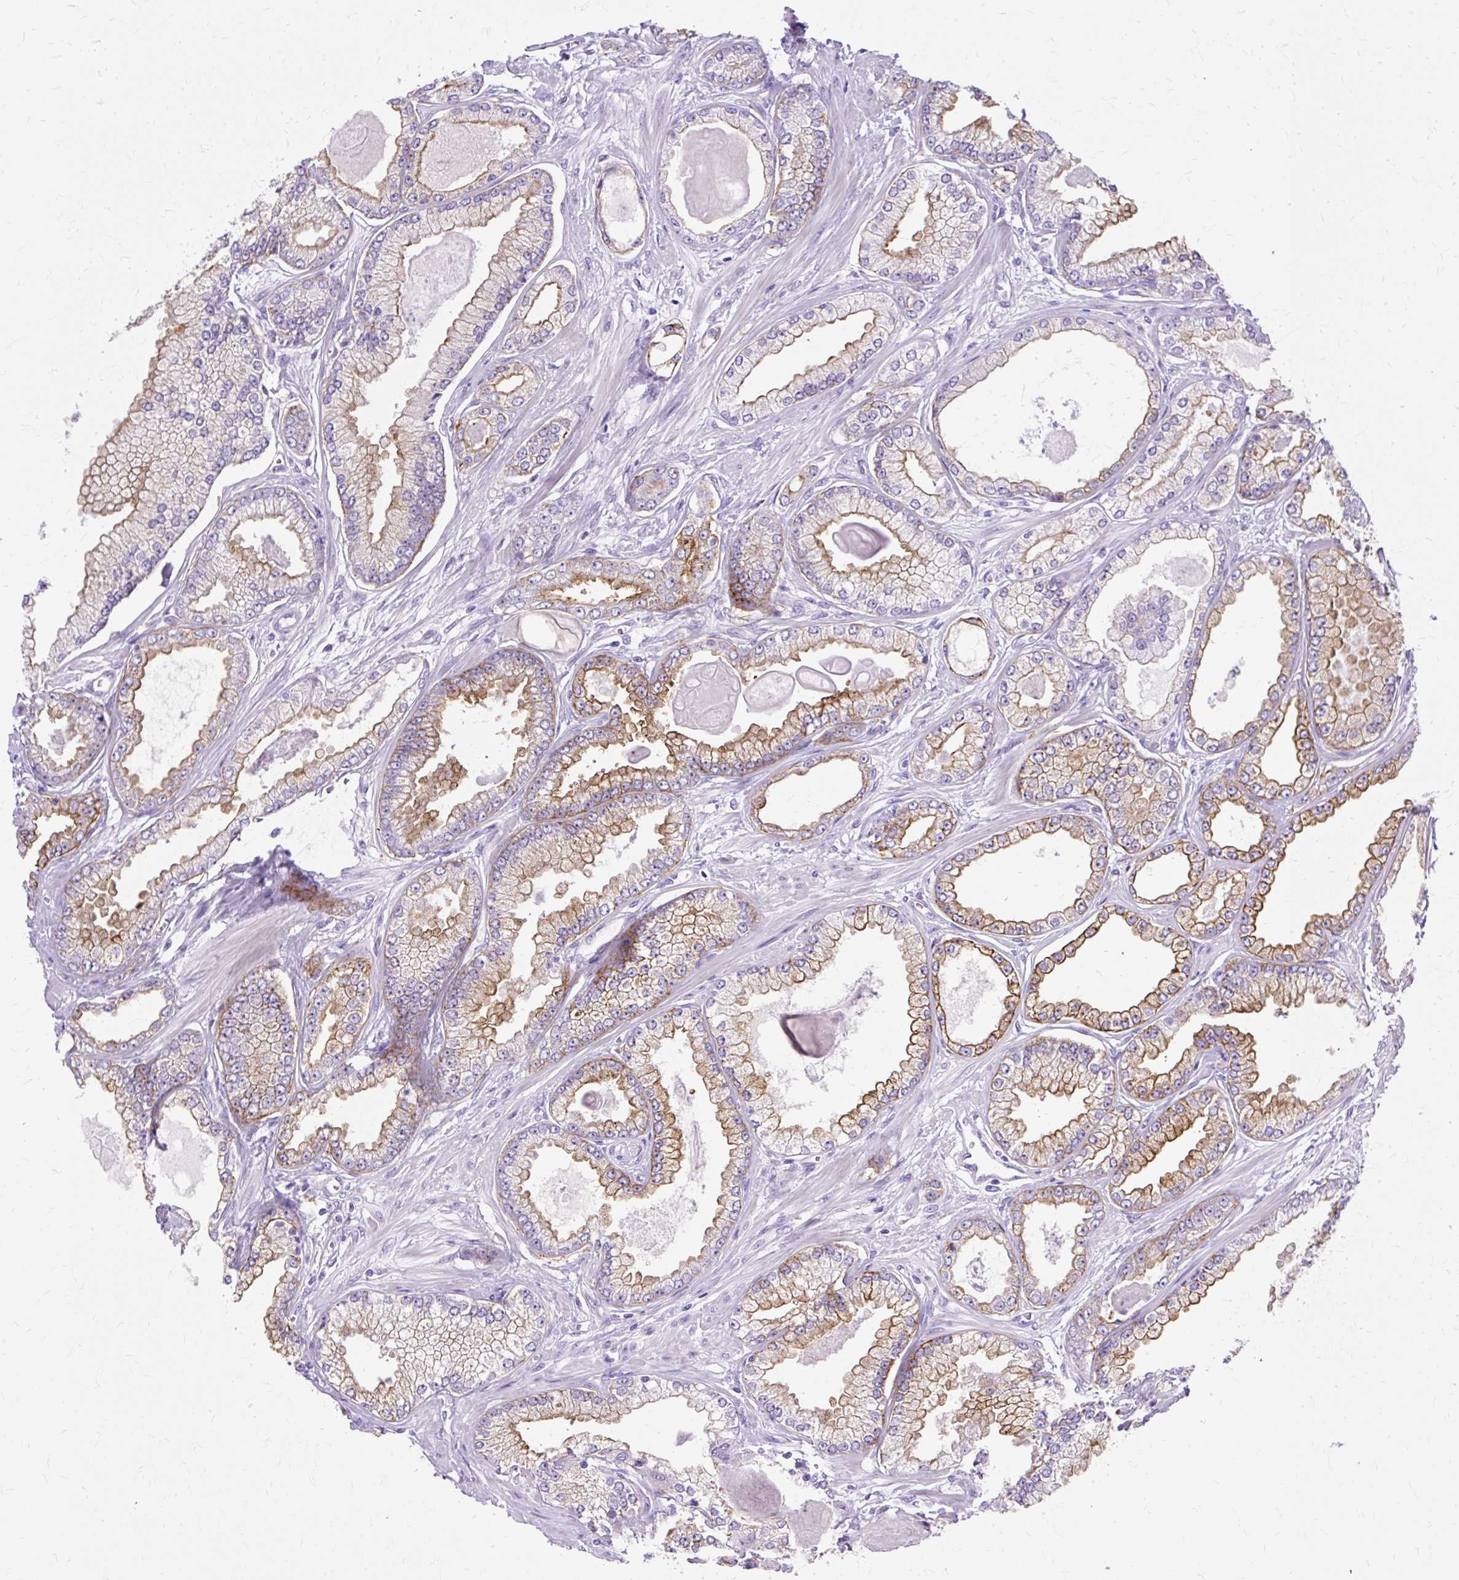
{"staining": {"intensity": "moderate", "quantity": "25%-75%", "location": "cytoplasmic/membranous"}, "tissue": "prostate cancer", "cell_type": "Tumor cells", "image_type": "cancer", "snomed": [{"axis": "morphology", "description": "Adenocarcinoma, Low grade"}, {"axis": "topography", "description": "Prostate"}], "caption": "Brown immunohistochemical staining in human prostate cancer exhibits moderate cytoplasmic/membranous staining in approximately 25%-75% of tumor cells.", "gene": "MYO6", "patient": {"sex": "male", "age": 64}}